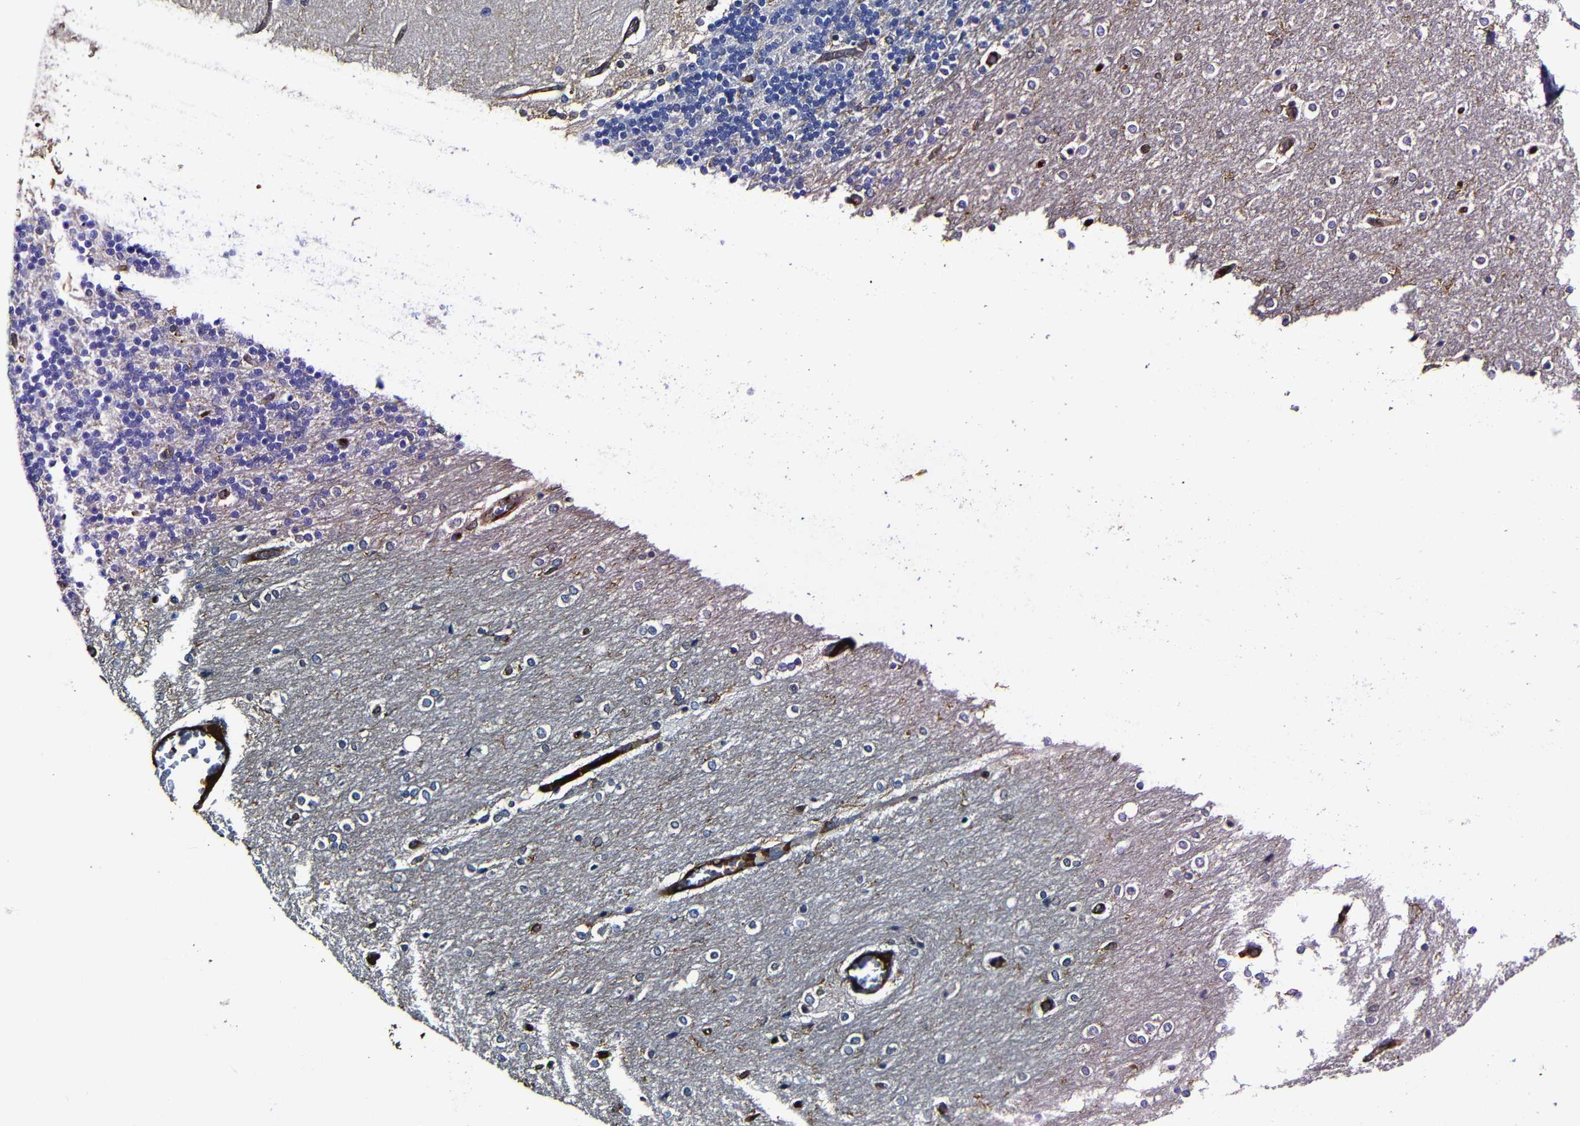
{"staining": {"intensity": "negative", "quantity": "none", "location": "none"}, "tissue": "cerebellum", "cell_type": "Cells in granular layer", "image_type": "normal", "snomed": [{"axis": "morphology", "description": "Normal tissue, NOS"}, {"axis": "topography", "description": "Cerebellum"}], "caption": "Immunohistochemistry (IHC) of unremarkable cerebellum shows no staining in cells in granular layer.", "gene": "MSN", "patient": {"sex": "female", "age": 54}}